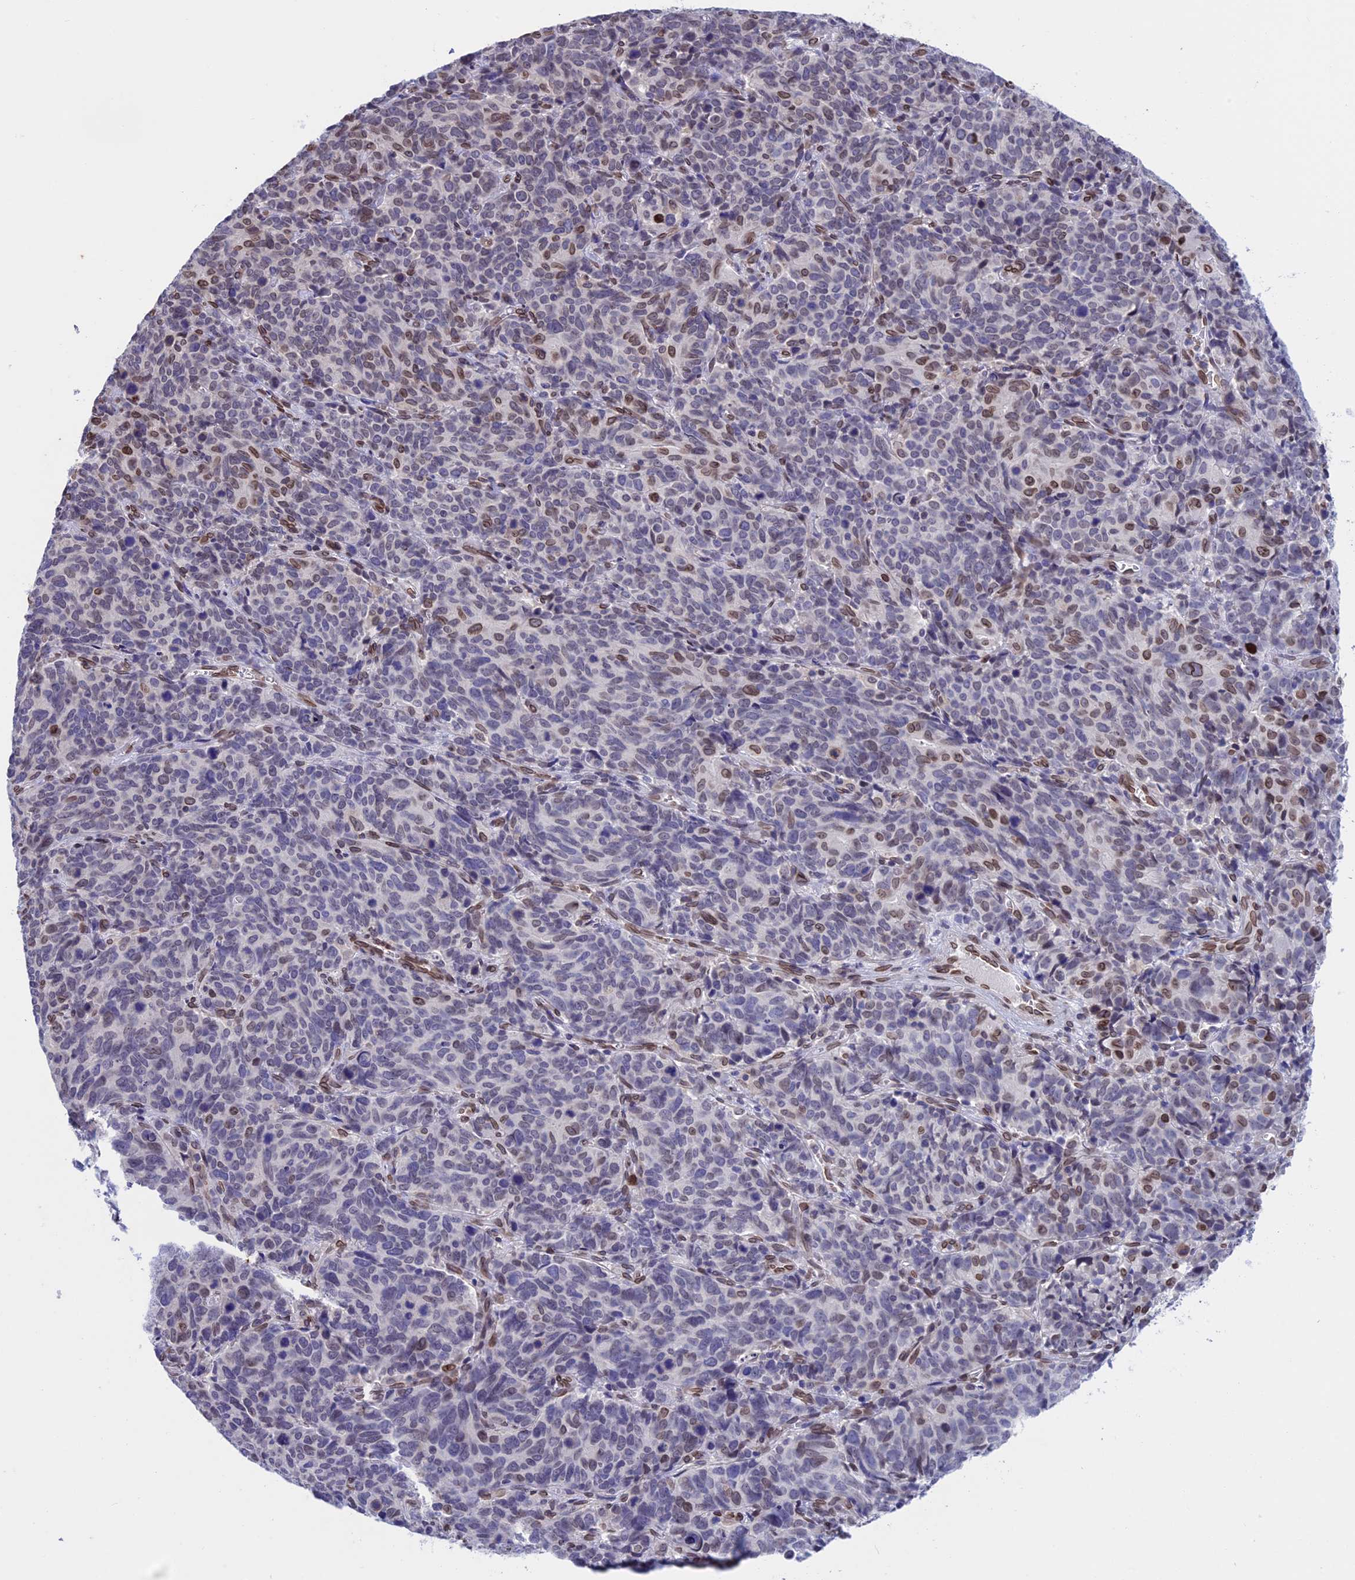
{"staining": {"intensity": "weak", "quantity": "<25%", "location": "cytoplasmic/membranous,nuclear"}, "tissue": "cervical cancer", "cell_type": "Tumor cells", "image_type": "cancer", "snomed": [{"axis": "morphology", "description": "Squamous cell carcinoma, NOS"}, {"axis": "topography", "description": "Cervix"}], "caption": "High power microscopy micrograph of an immunohistochemistry (IHC) micrograph of cervical cancer (squamous cell carcinoma), revealing no significant positivity in tumor cells.", "gene": "TMPRSS7", "patient": {"sex": "female", "age": 60}}